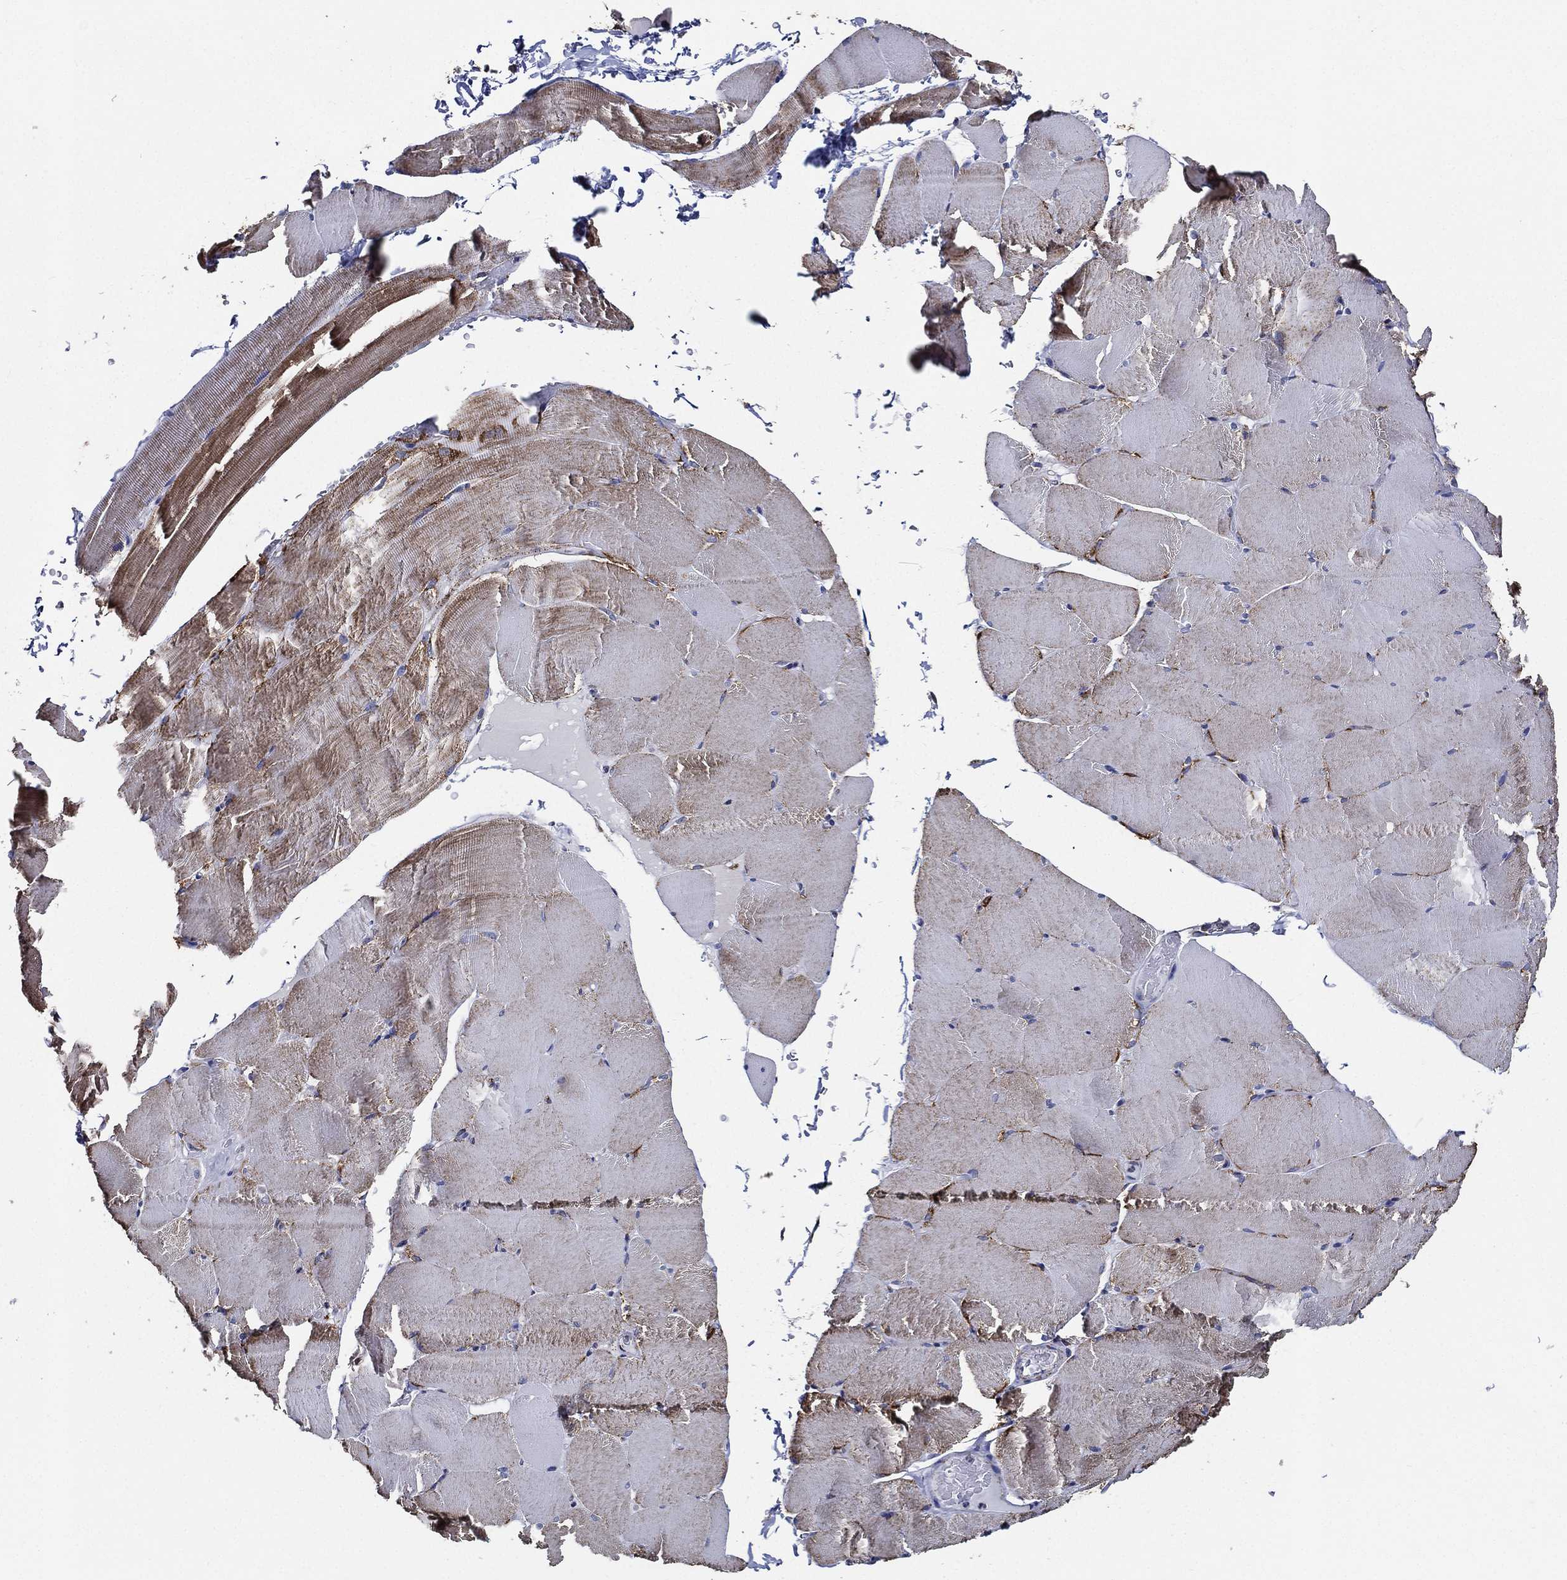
{"staining": {"intensity": "moderate", "quantity": "<25%", "location": "cytoplasmic/membranous"}, "tissue": "skeletal muscle", "cell_type": "Myocytes", "image_type": "normal", "snomed": [{"axis": "morphology", "description": "Normal tissue, NOS"}, {"axis": "topography", "description": "Skeletal muscle"}], "caption": "This is an image of immunohistochemistry staining of normal skeletal muscle, which shows moderate positivity in the cytoplasmic/membranous of myocytes.", "gene": "NDUFAB1", "patient": {"sex": "female", "age": 37}}